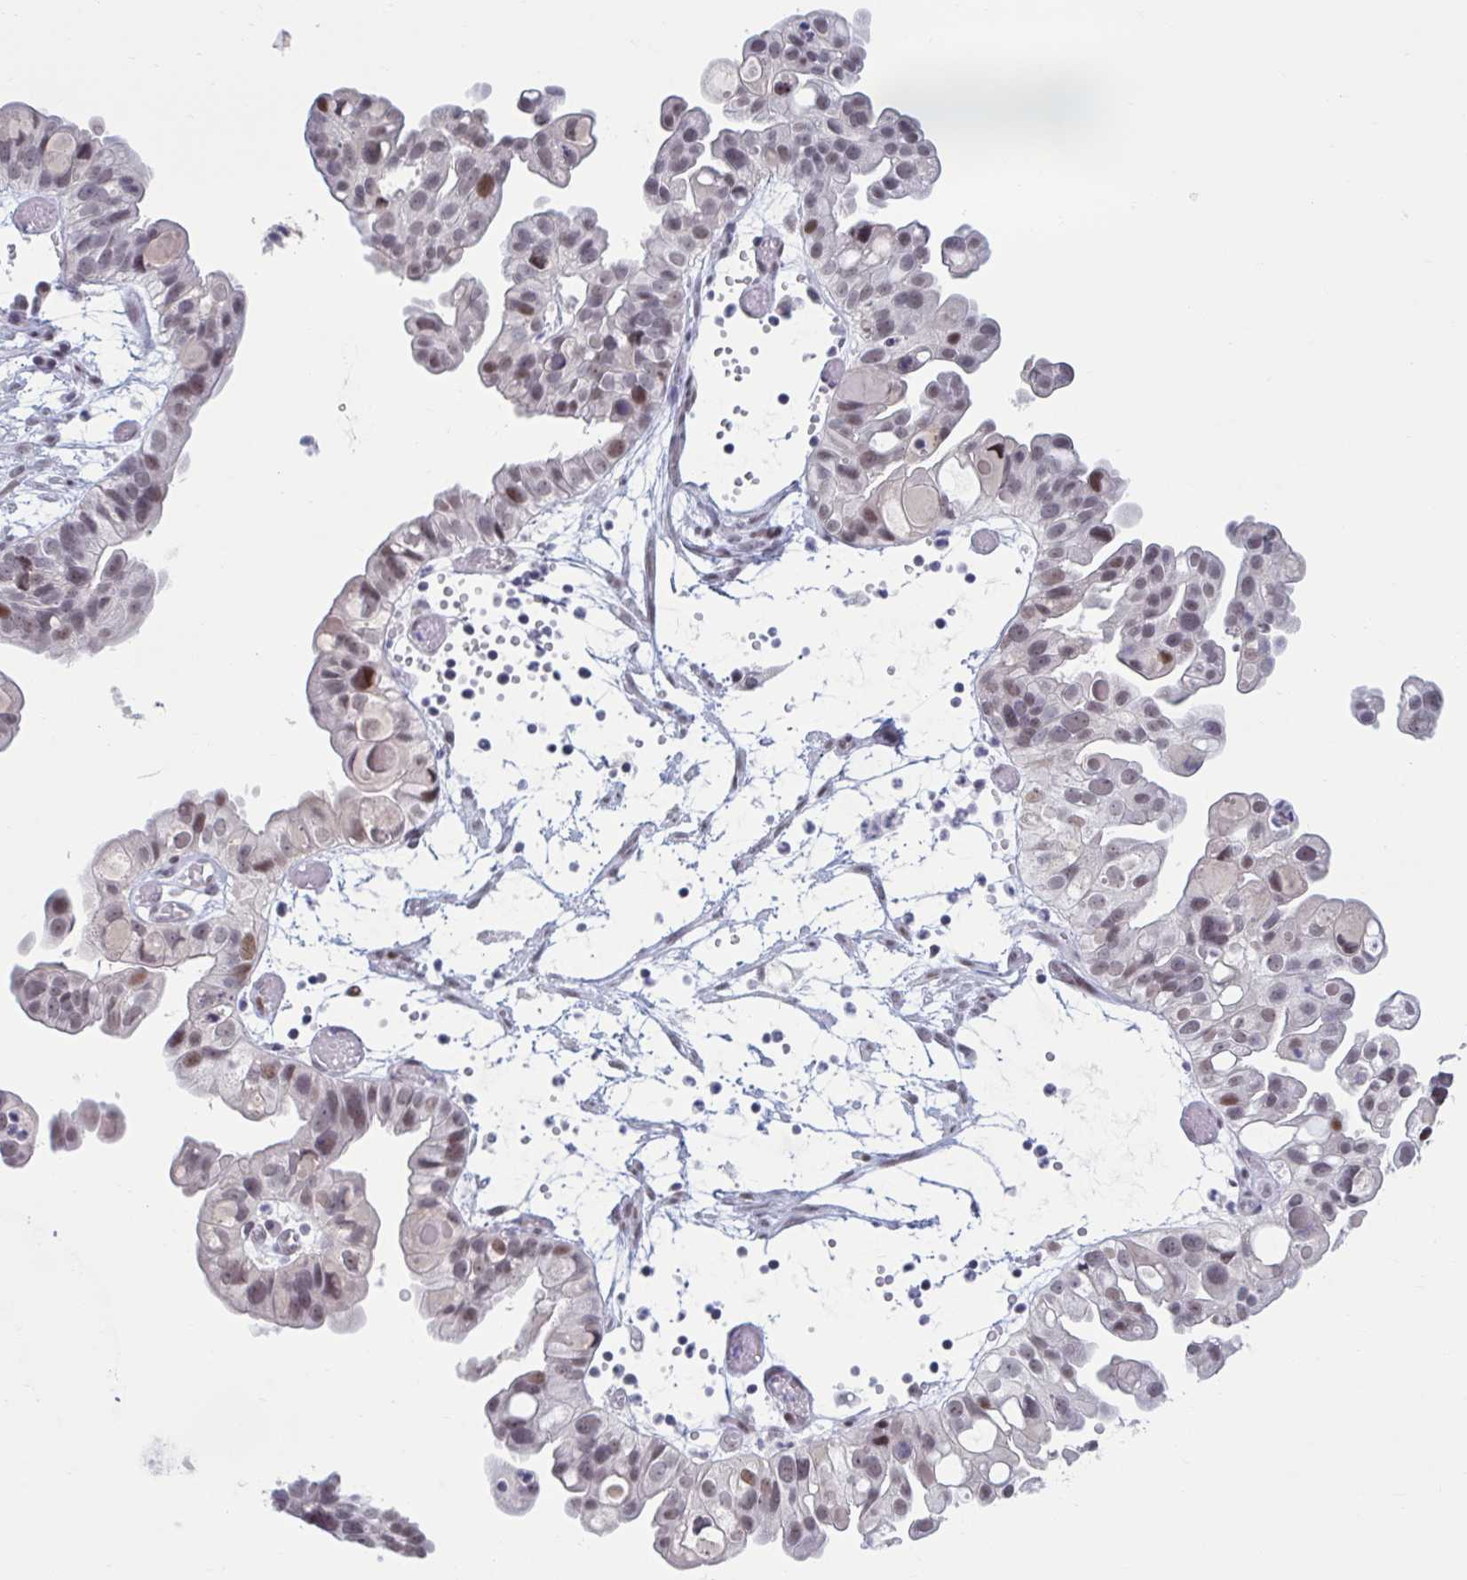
{"staining": {"intensity": "moderate", "quantity": "25%-75%", "location": "nuclear"}, "tissue": "ovarian cancer", "cell_type": "Tumor cells", "image_type": "cancer", "snomed": [{"axis": "morphology", "description": "Cystadenocarcinoma, serous, NOS"}, {"axis": "topography", "description": "Ovary"}], "caption": "High-magnification brightfield microscopy of ovarian cancer (serous cystadenocarcinoma) stained with DAB (brown) and counterstained with hematoxylin (blue). tumor cells exhibit moderate nuclear expression is seen in approximately25%-75% of cells.", "gene": "HSD17B6", "patient": {"sex": "female", "age": 56}}